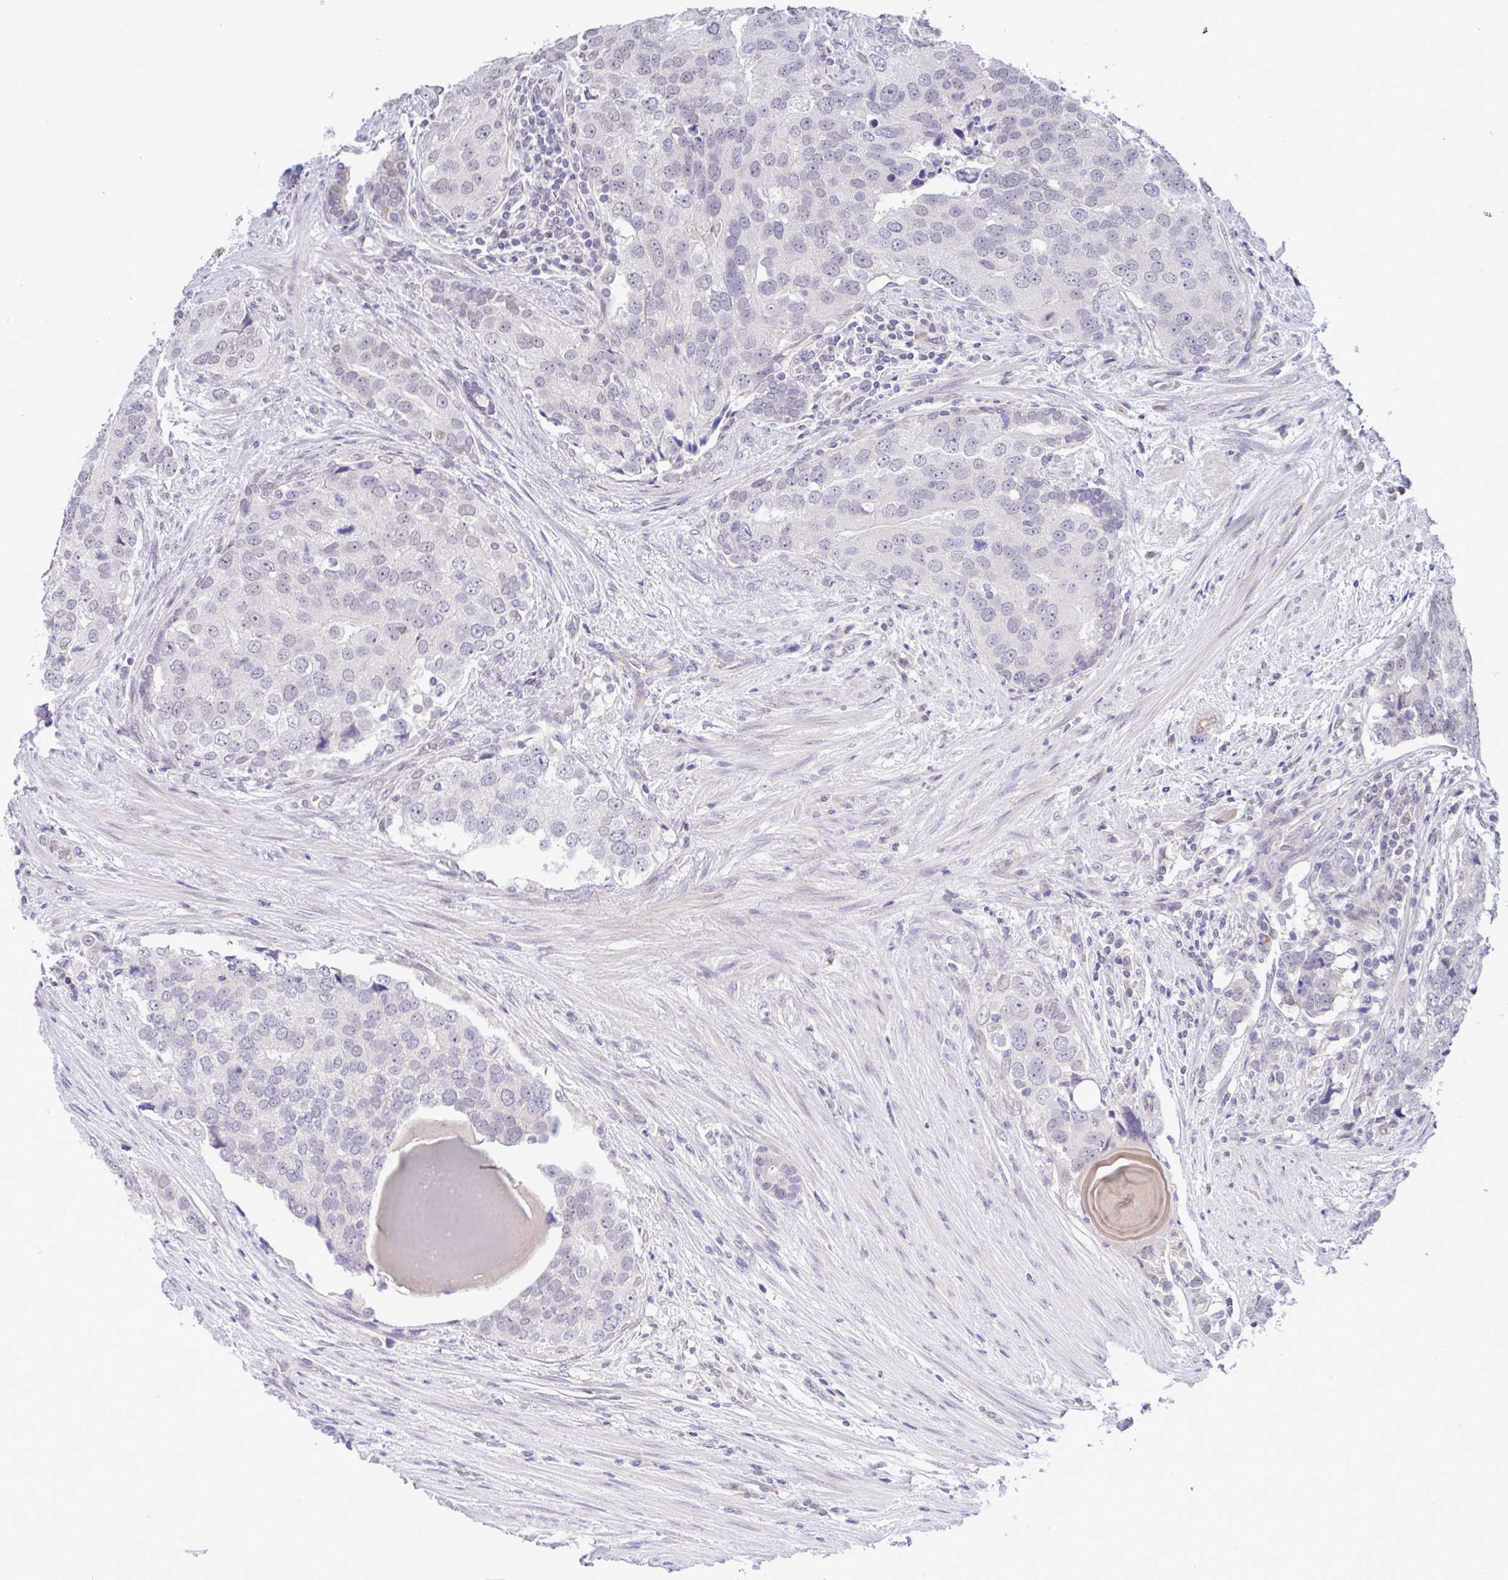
{"staining": {"intensity": "negative", "quantity": "none", "location": "none"}, "tissue": "prostate cancer", "cell_type": "Tumor cells", "image_type": "cancer", "snomed": [{"axis": "morphology", "description": "Adenocarcinoma, High grade"}, {"axis": "topography", "description": "Prostate"}], "caption": "Immunohistochemistry of prostate cancer (high-grade adenocarcinoma) demonstrates no expression in tumor cells.", "gene": "C9orf64", "patient": {"sex": "male", "age": 68}}